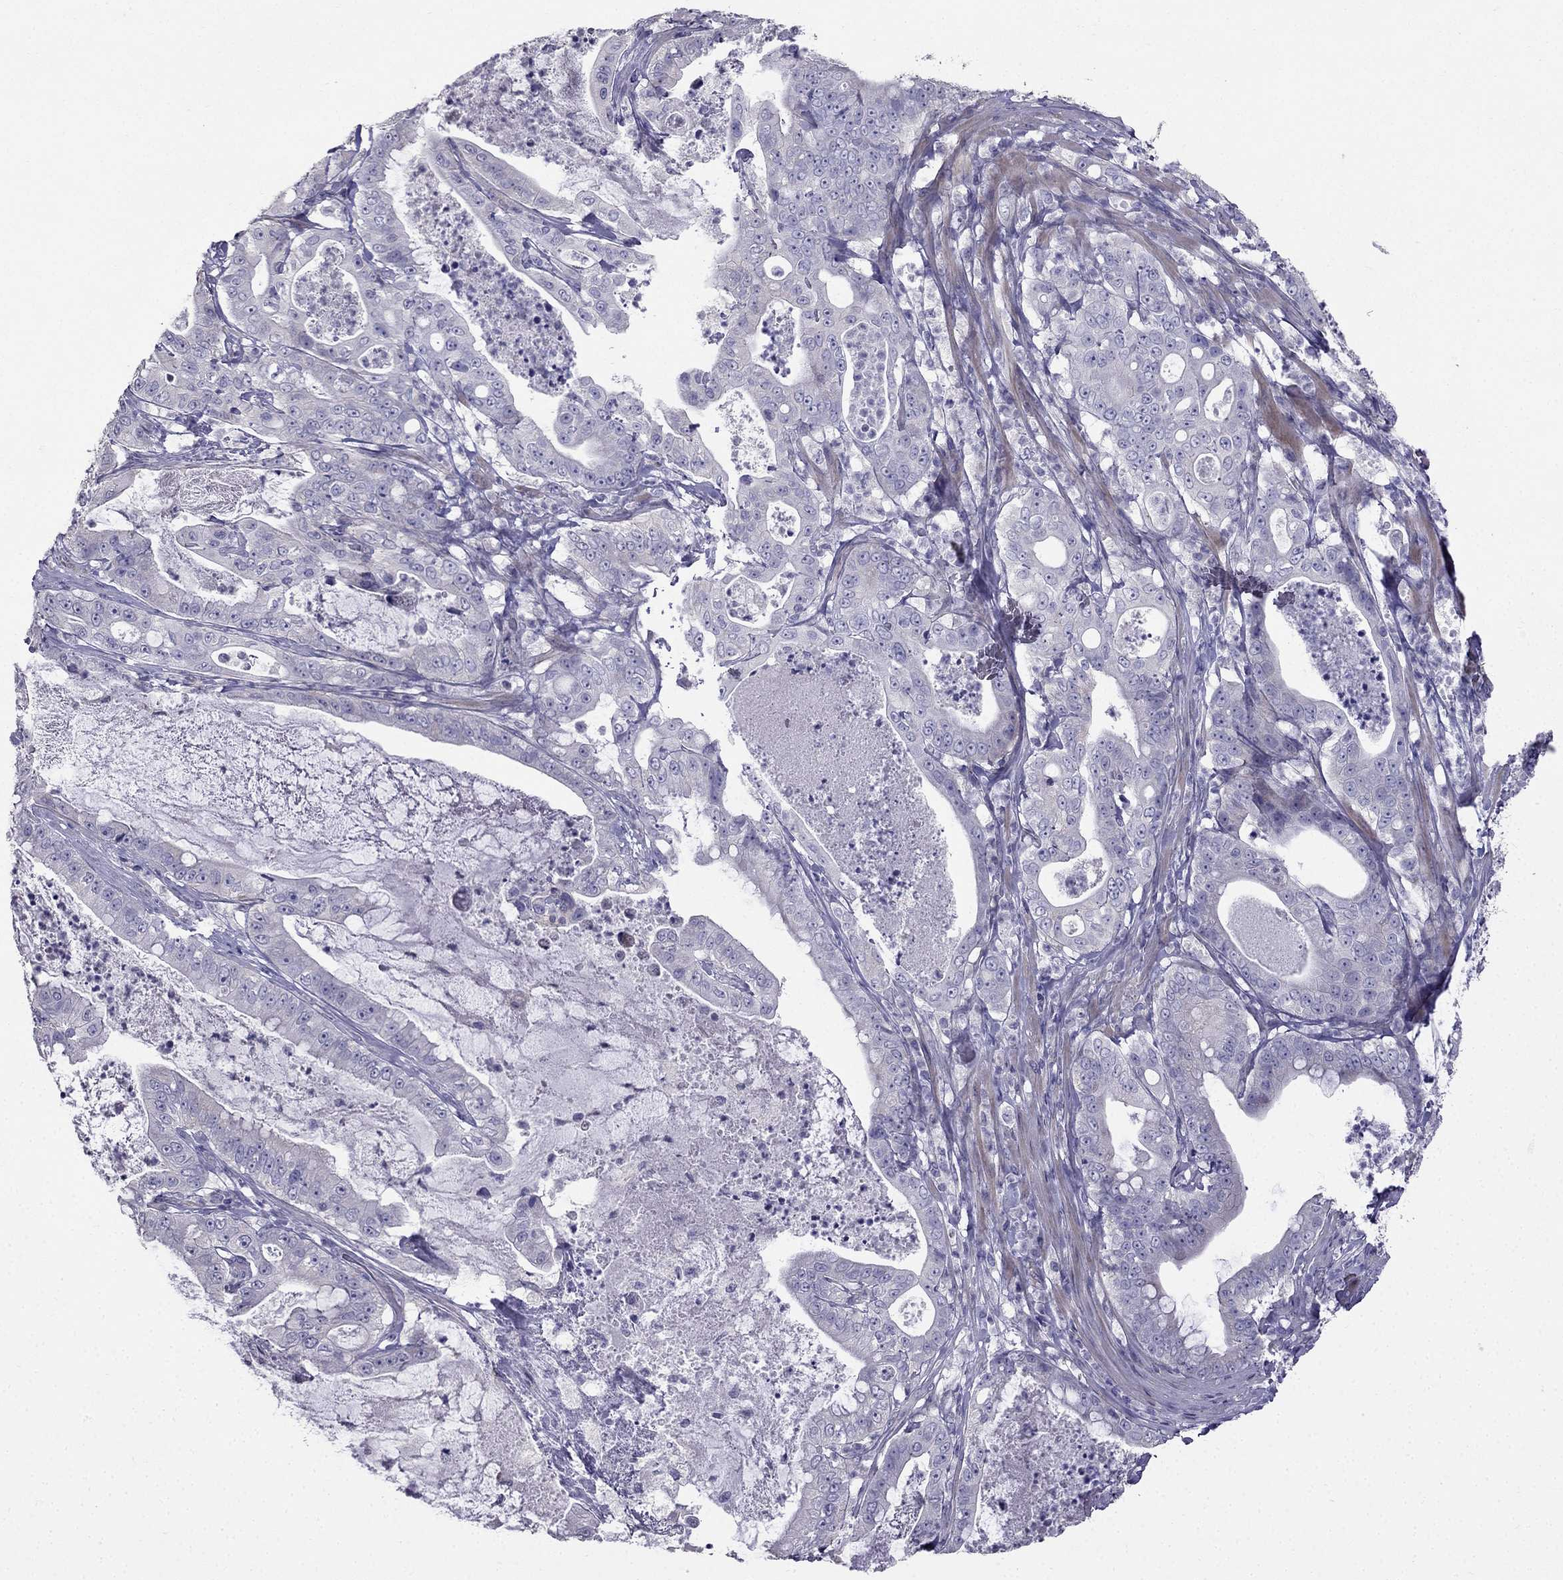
{"staining": {"intensity": "negative", "quantity": "none", "location": "none"}, "tissue": "pancreatic cancer", "cell_type": "Tumor cells", "image_type": "cancer", "snomed": [{"axis": "morphology", "description": "Adenocarcinoma, NOS"}, {"axis": "topography", "description": "Pancreas"}], "caption": "IHC of adenocarcinoma (pancreatic) exhibits no expression in tumor cells.", "gene": "AS3MT", "patient": {"sex": "male", "age": 71}}